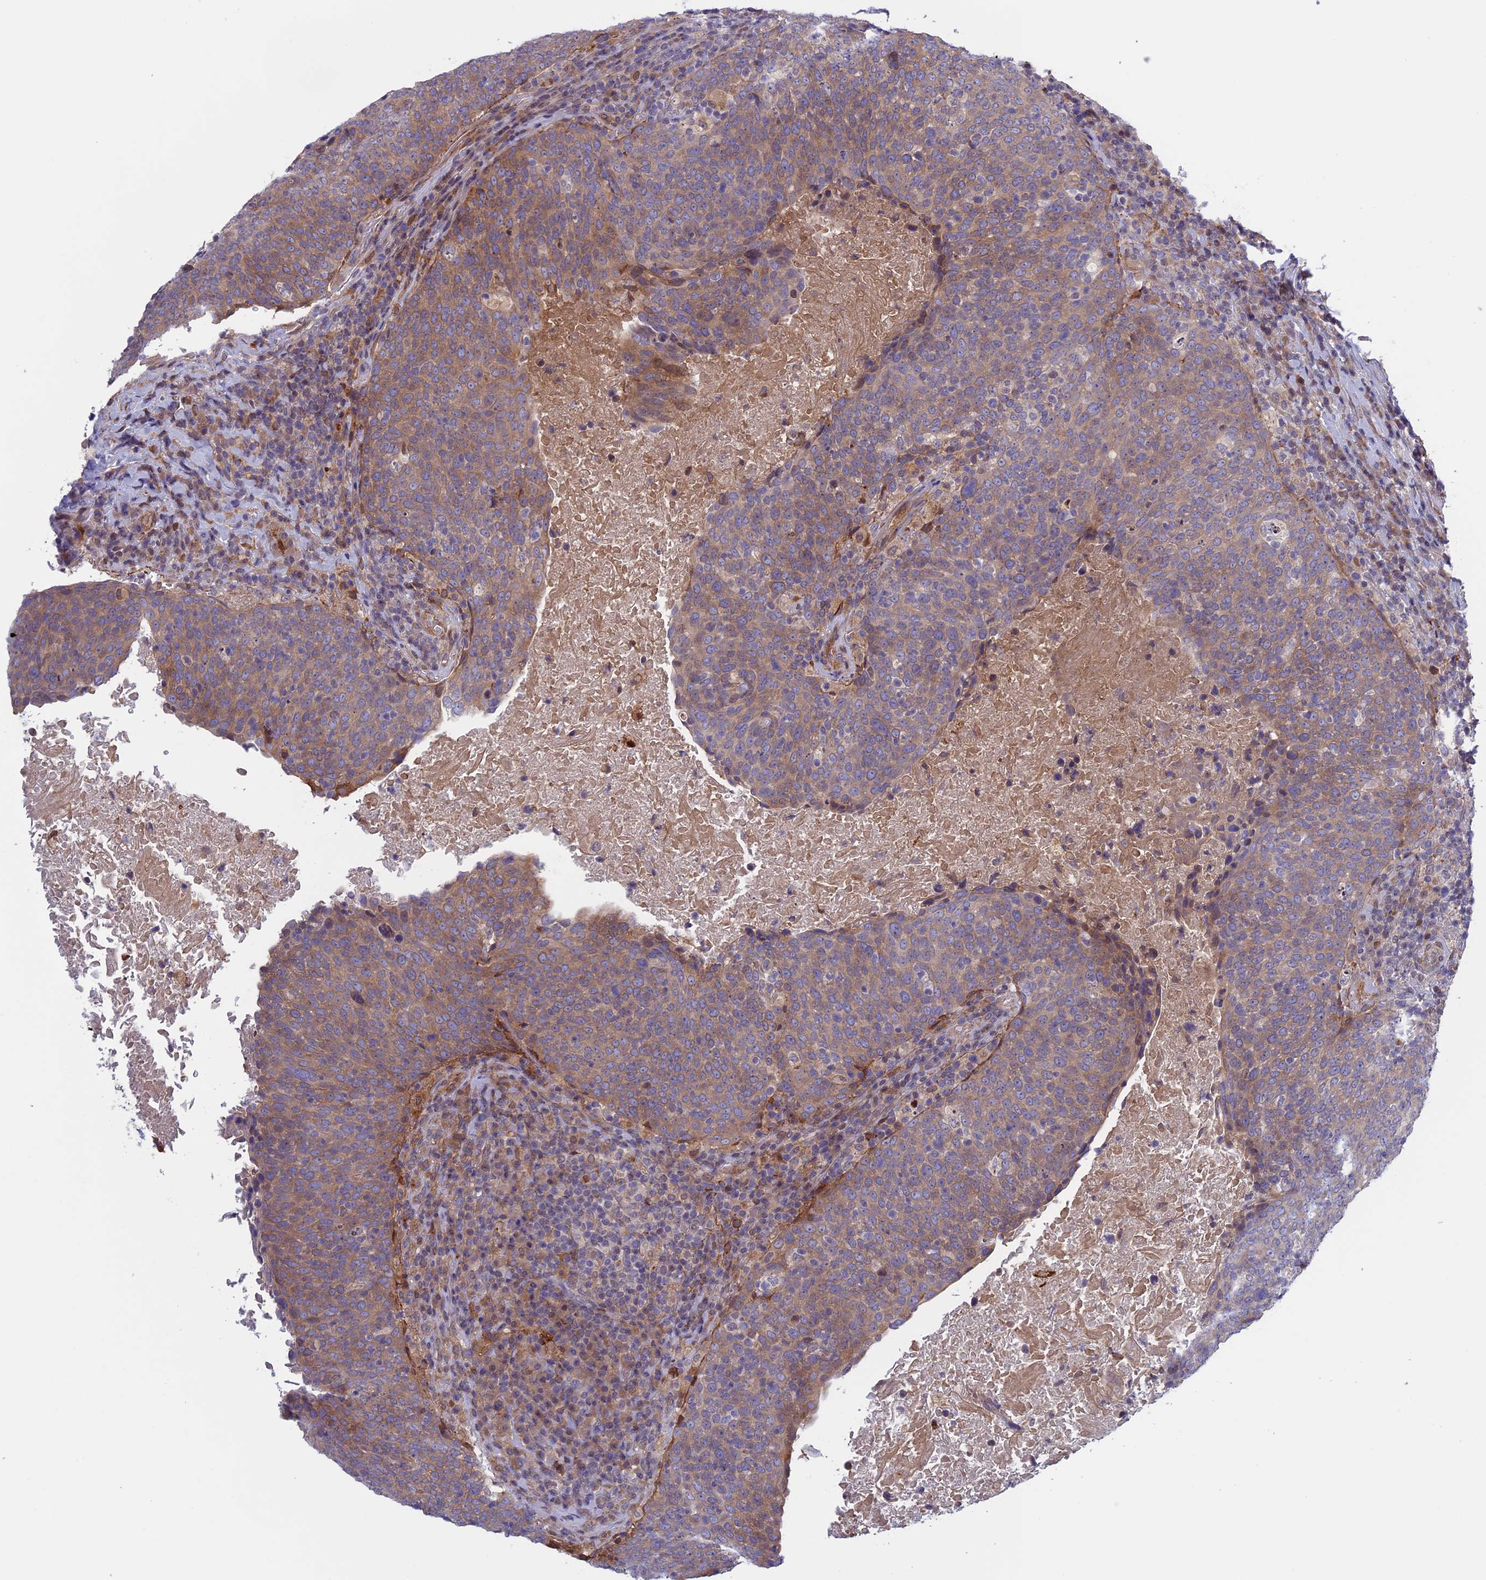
{"staining": {"intensity": "moderate", "quantity": "25%-75%", "location": "cytoplasmic/membranous"}, "tissue": "head and neck cancer", "cell_type": "Tumor cells", "image_type": "cancer", "snomed": [{"axis": "morphology", "description": "Squamous cell carcinoma, NOS"}, {"axis": "morphology", "description": "Squamous cell carcinoma, metastatic, NOS"}, {"axis": "topography", "description": "Lymph node"}, {"axis": "topography", "description": "Head-Neck"}], "caption": "Head and neck cancer (squamous cell carcinoma) stained with a protein marker demonstrates moderate staining in tumor cells.", "gene": "FADS1", "patient": {"sex": "male", "age": 62}}